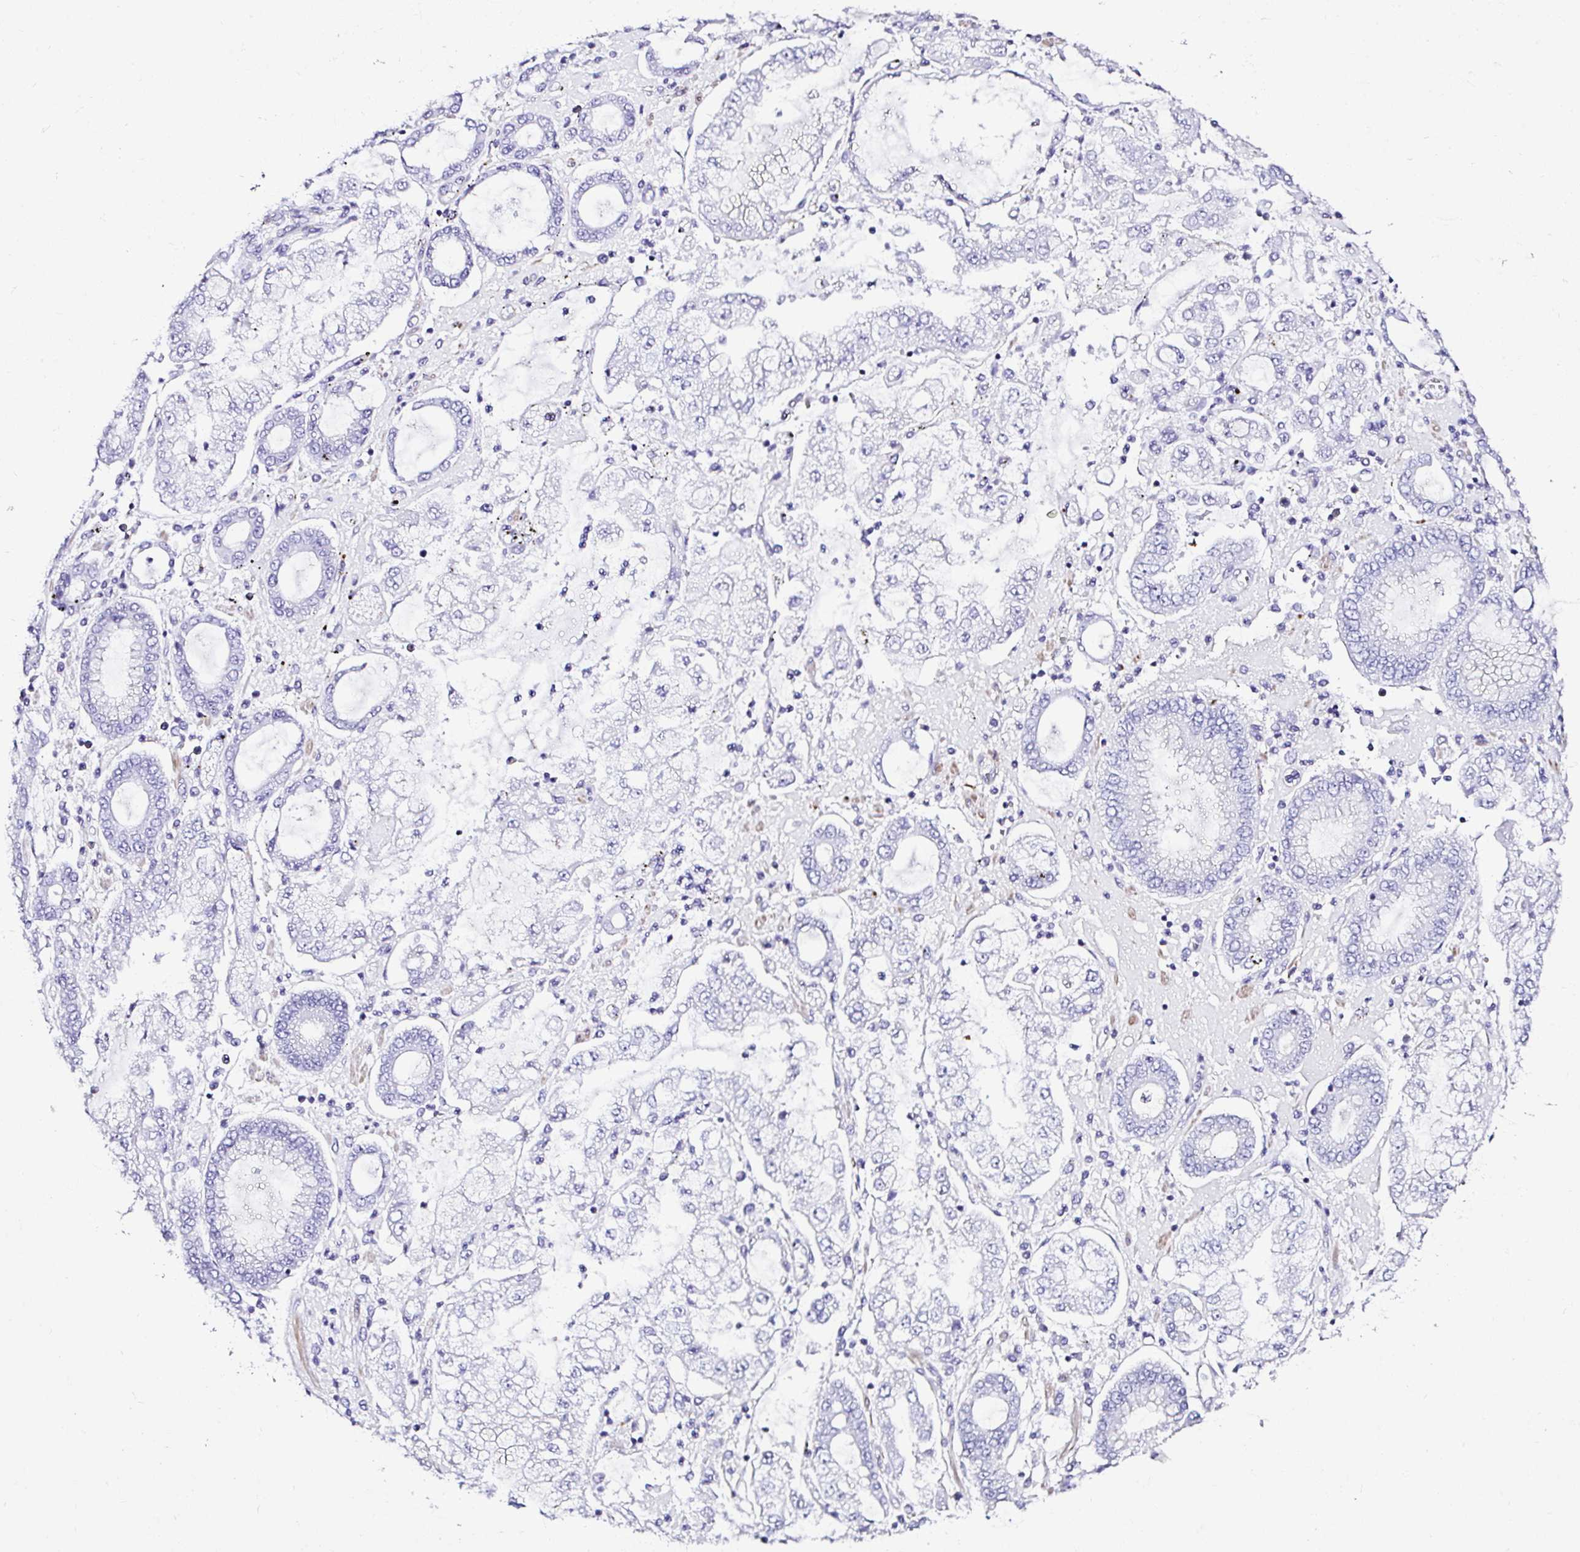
{"staining": {"intensity": "negative", "quantity": "none", "location": "none"}, "tissue": "stomach cancer", "cell_type": "Tumor cells", "image_type": "cancer", "snomed": [{"axis": "morphology", "description": "Adenocarcinoma, NOS"}, {"axis": "topography", "description": "Stomach"}], "caption": "Immunohistochemistry of stomach cancer displays no positivity in tumor cells. (Brightfield microscopy of DAB (3,3'-diaminobenzidine) immunohistochemistry at high magnification).", "gene": "DEPDC5", "patient": {"sex": "male", "age": 76}}